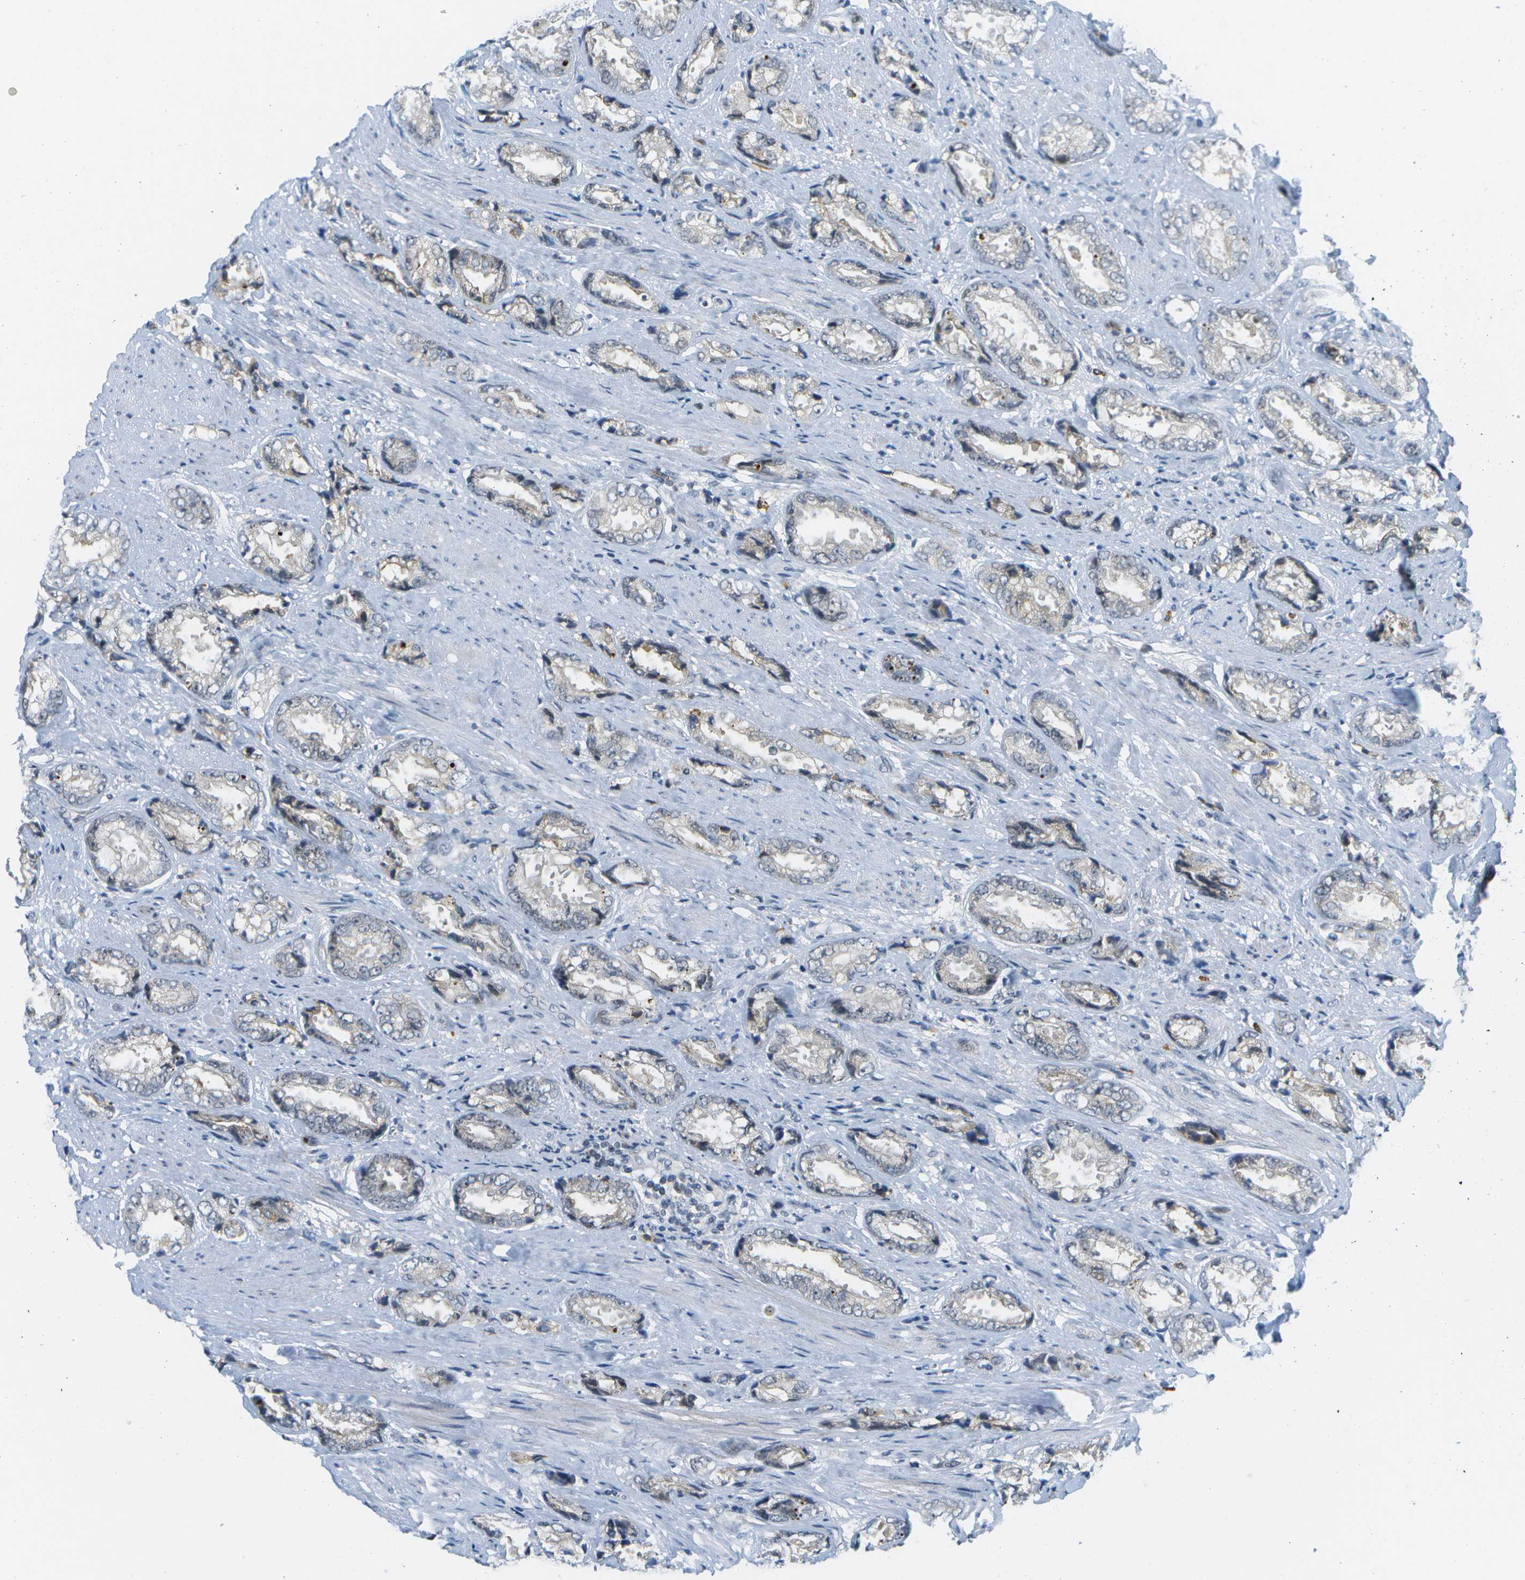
{"staining": {"intensity": "negative", "quantity": "none", "location": "none"}, "tissue": "prostate cancer", "cell_type": "Tumor cells", "image_type": "cancer", "snomed": [{"axis": "morphology", "description": "Adenocarcinoma, High grade"}, {"axis": "topography", "description": "Prostate"}], "caption": "Immunohistochemistry histopathology image of neoplastic tissue: human high-grade adenocarcinoma (prostate) stained with DAB (3,3'-diaminobenzidine) demonstrates no significant protein expression in tumor cells.", "gene": "PITHD1", "patient": {"sex": "male", "age": 61}}